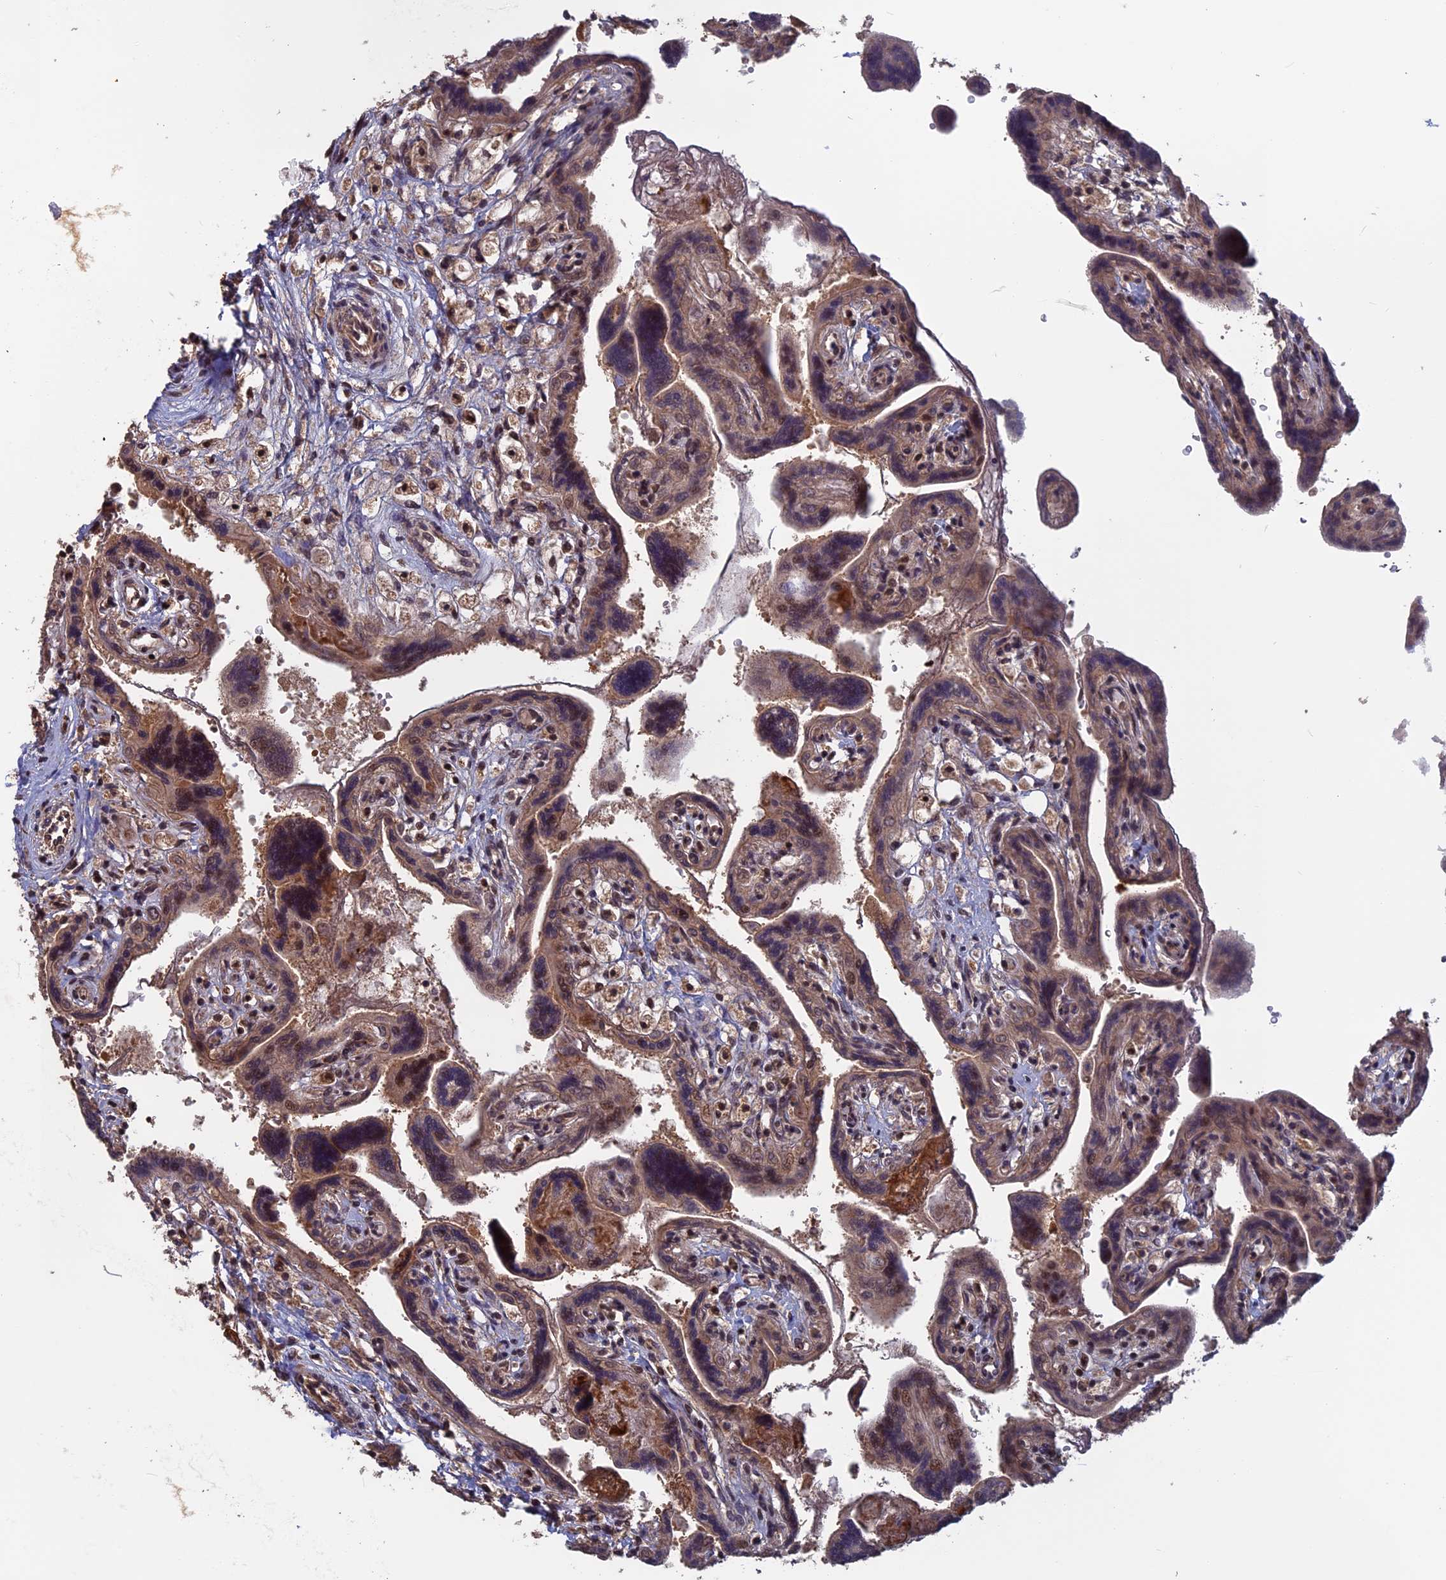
{"staining": {"intensity": "moderate", "quantity": "25%-75%", "location": "cytoplasmic/membranous,nuclear"}, "tissue": "placenta", "cell_type": "Trophoblastic cells", "image_type": "normal", "snomed": [{"axis": "morphology", "description": "Normal tissue, NOS"}, {"axis": "topography", "description": "Placenta"}], "caption": "Approximately 25%-75% of trophoblastic cells in unremarkable placenta reveal moderate cytoplasmic/membranous,nuclear protein expression as visualized by brown immunohistochemical staining.", "gene": "CACTIN", "patient": {"sex": "female", "age": 37}}